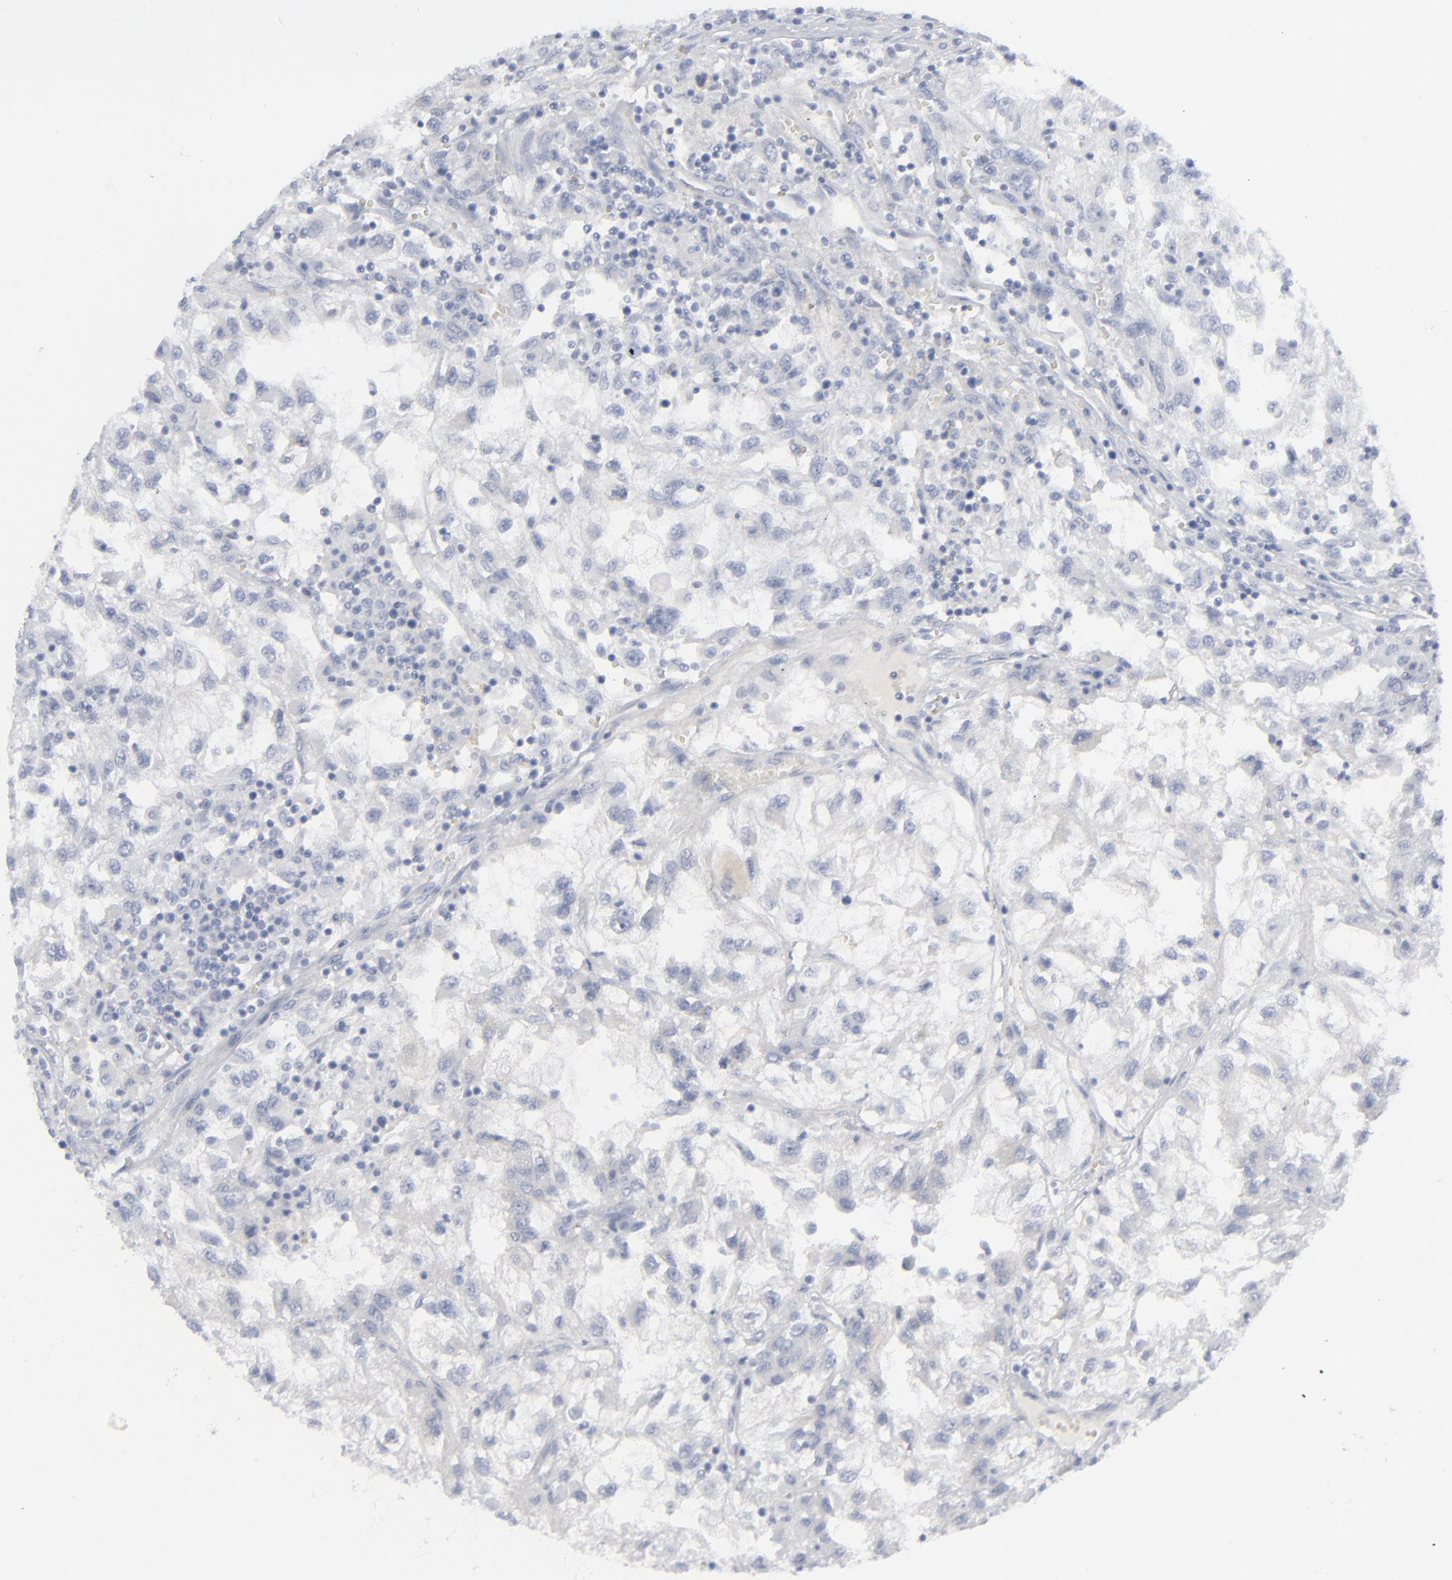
{"staining": {"intensity": "negative", "quantity": "none", "location": "none"}, "tissue": "renal cancer", "cell_type": "Tumor cells", "image_type": "cancer", "snomed": [{"axis": "morphology", "description": "Normal tissue, NOS"}, {"axis": "morphology", "description": "Adenocarcinoma, NOS"}, {"axis": "topography", "description": "Kidney"}], "caption": "Tumor cells show no significant expression in adenocarcinoma (renal).", "gene": "MSLN", "patient": {"sex": "male", "age": 71}}